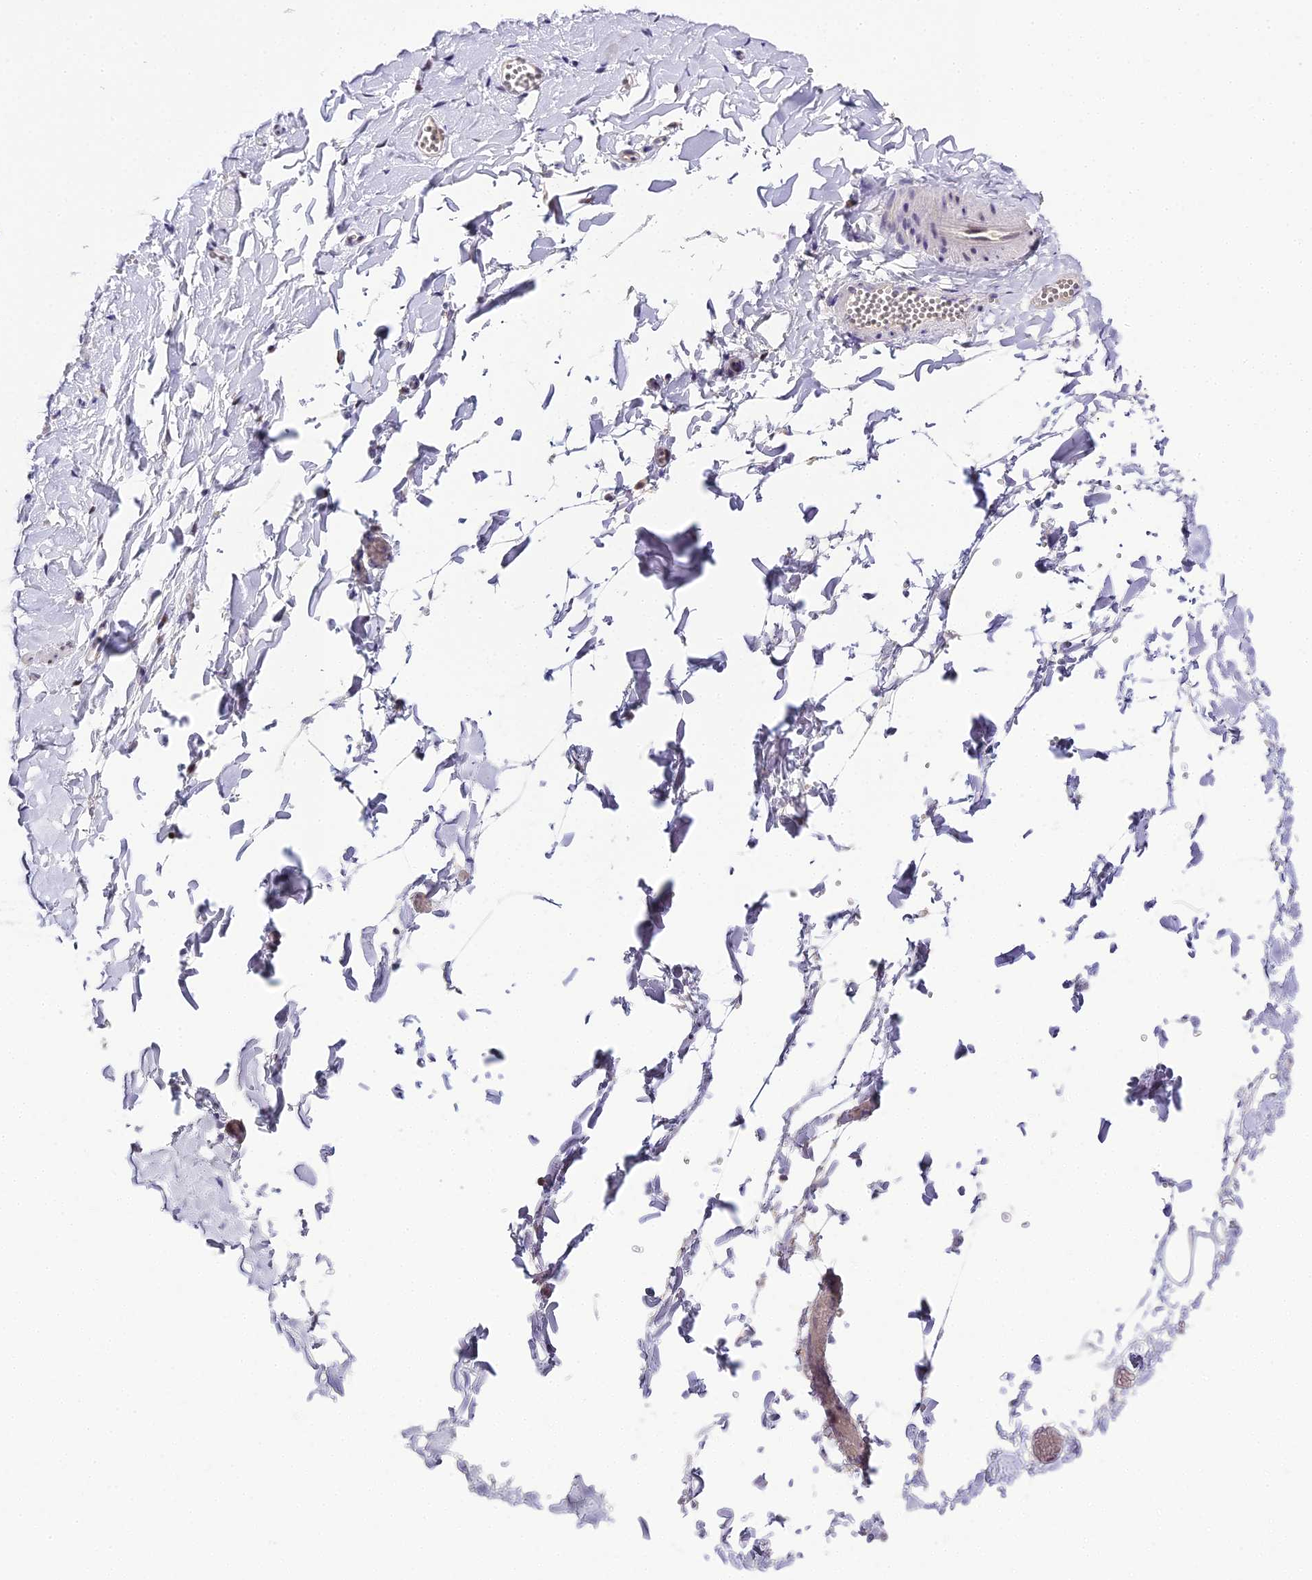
{"staining": {"intensity": "negative", "quantity": "none", "location": "none"}, "tissue": "adipose tissue", "cell_type": "Adipocytes", "image_type": "normal", "snomed": [{"axis": "morphology", "description": "Normal tissue, NOS"}, {"axis": "topography", "description": "Gallbladder"}, {"axis": "topography", "description": "Peripheral nerve tissue"}], "caption": "DAB (3,3'-diaminobenzidine) immunohistochemical staining of unremarkable adipose tissue displays no significant expression in adipocytes.", "gene": "SERP1", "patient": {"sex": "male", "age": 38}}